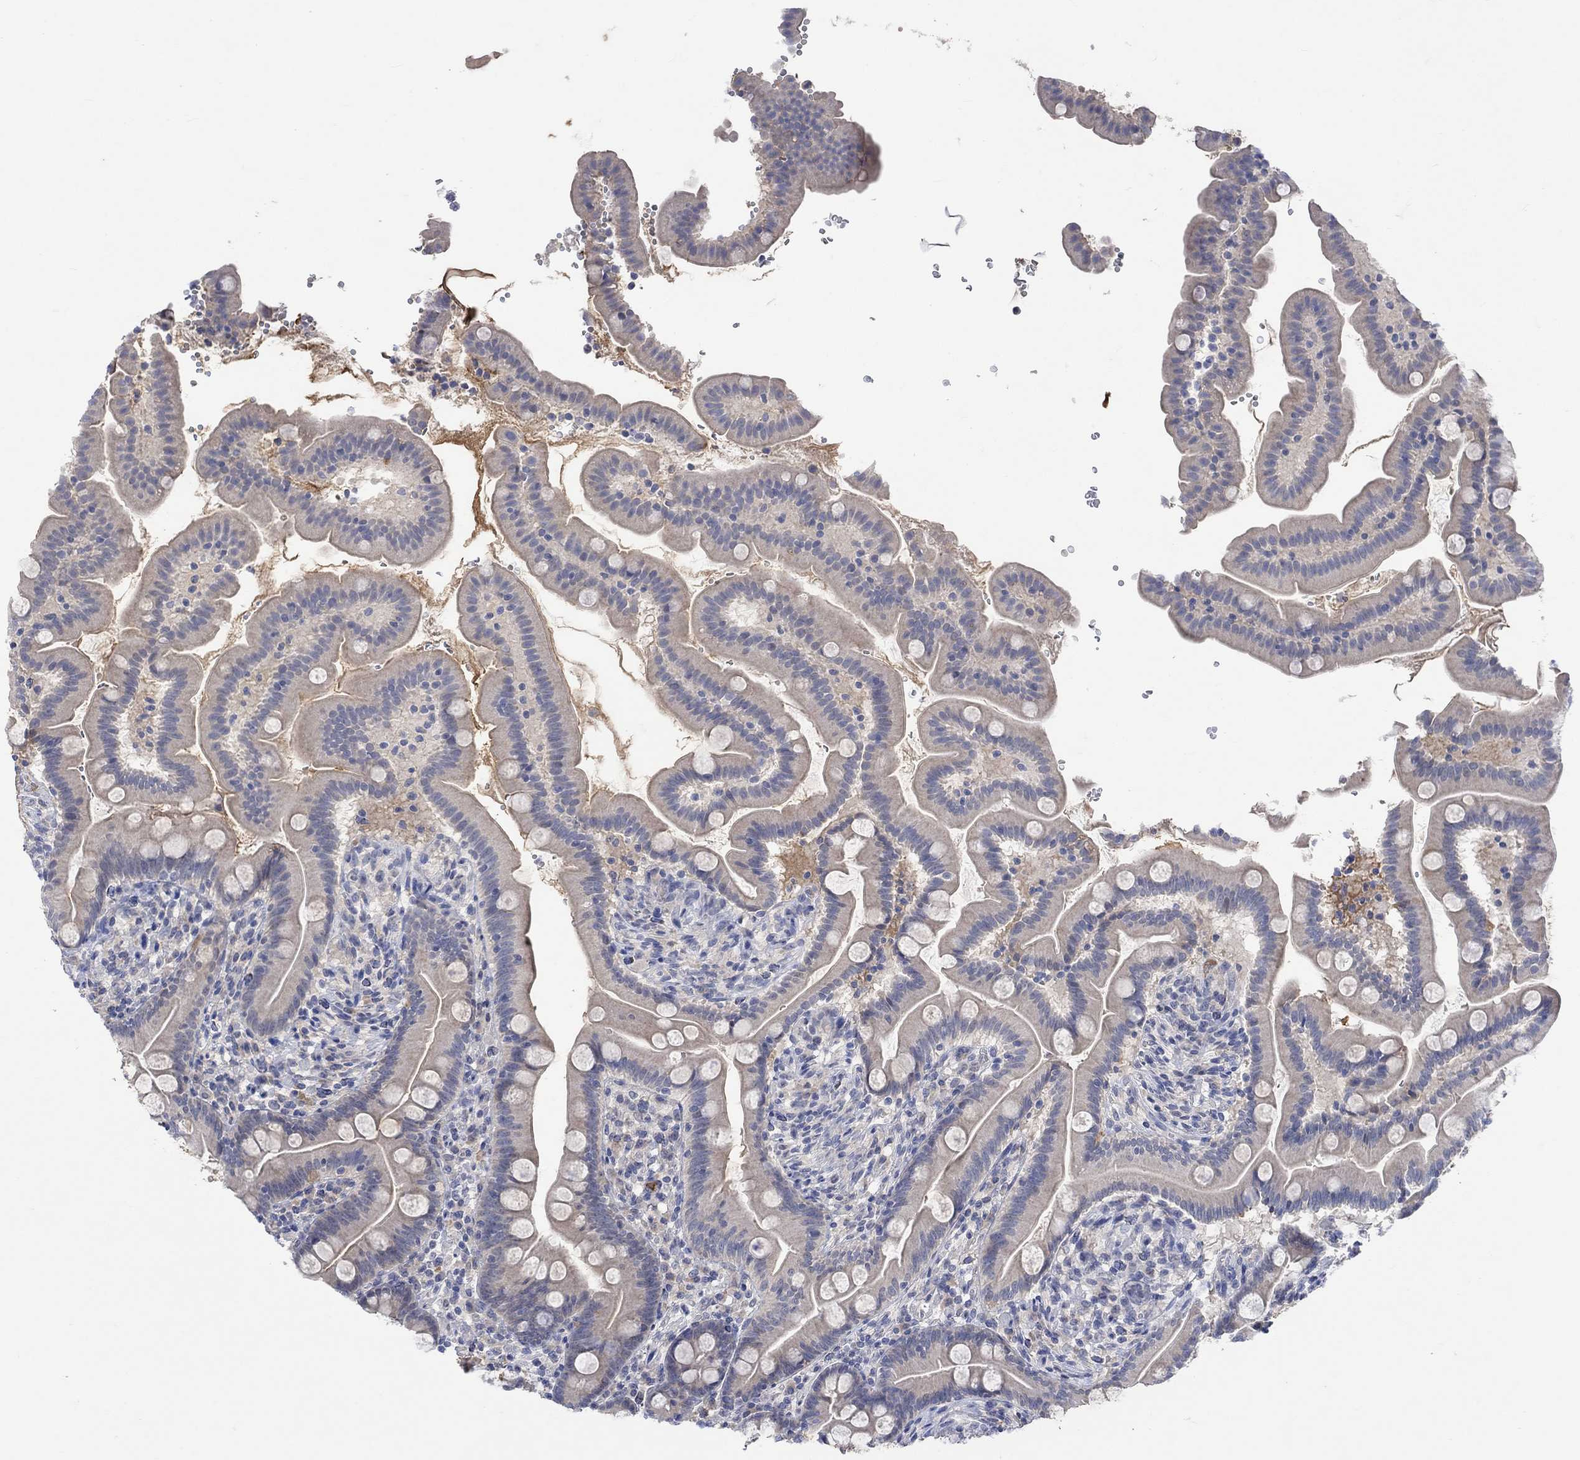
{"staining": {"intensity": "negative", "quantity": "none", "location": "none"}, "tissue": "small intestine", "cell_type": "Glandular cells", "image_type": "normal", "snomed": [{"axis": "morphology", "description": "Normal tissue, NOS"}, {"axis": "topography", "description": "Small intestine"}], "caption": "Immunohistochemistry (IHC) histopathology image of unremarkable small intestine: small intestine stained with DAB (3,3'-diaminobenzidine) exhibits no significant protein positivity in glandular cells. (DAB immunohistochemistry (IHC), high magnification).", "gene": "MSTN", "patient": {"sex": "female", "age": 44}}